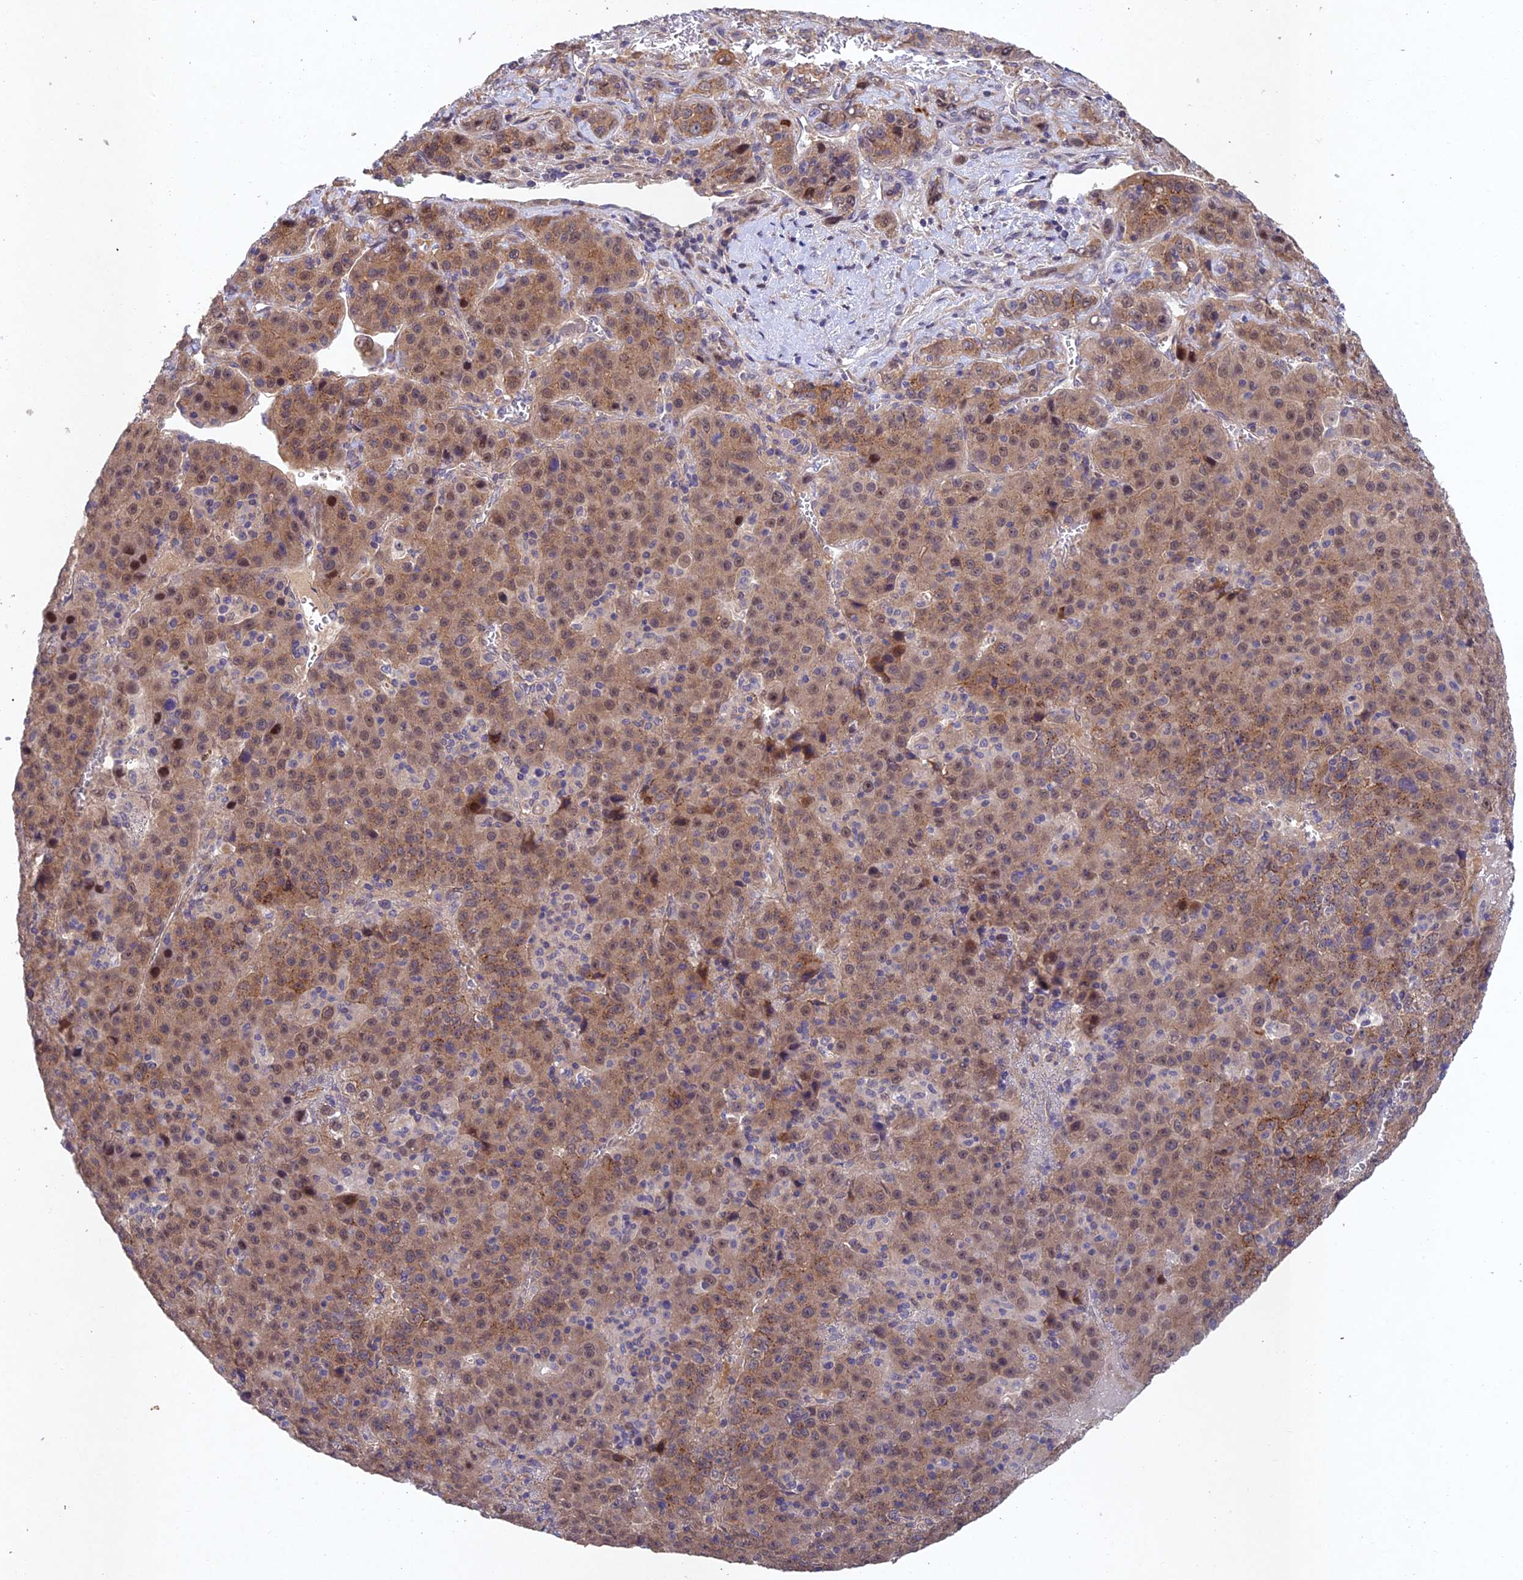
{"staining": {"intensity": "moderate", "quantity": ">75%", "location": "cytoplasmic/membranous,nuclear"}, "tissue": "liver cancer", "cell_type": "Tumor cells", "image_type": "cancer", "snomed": [{"axis": "morphology", "description": "Carcinoma, Hepatocellular, NOS"}, {"axis": "topography", "description": "Liver"}], "caption": "Moderate cytoplasmic/membranous and nuclear staining for a protein is identified in approximately >75% of tumor cells of hepatocellular carcinoma (liver) using immunohistochemistry (IHC).", "gene": "NSMCE1", "patient": {"sex": "female", "age": 53}}